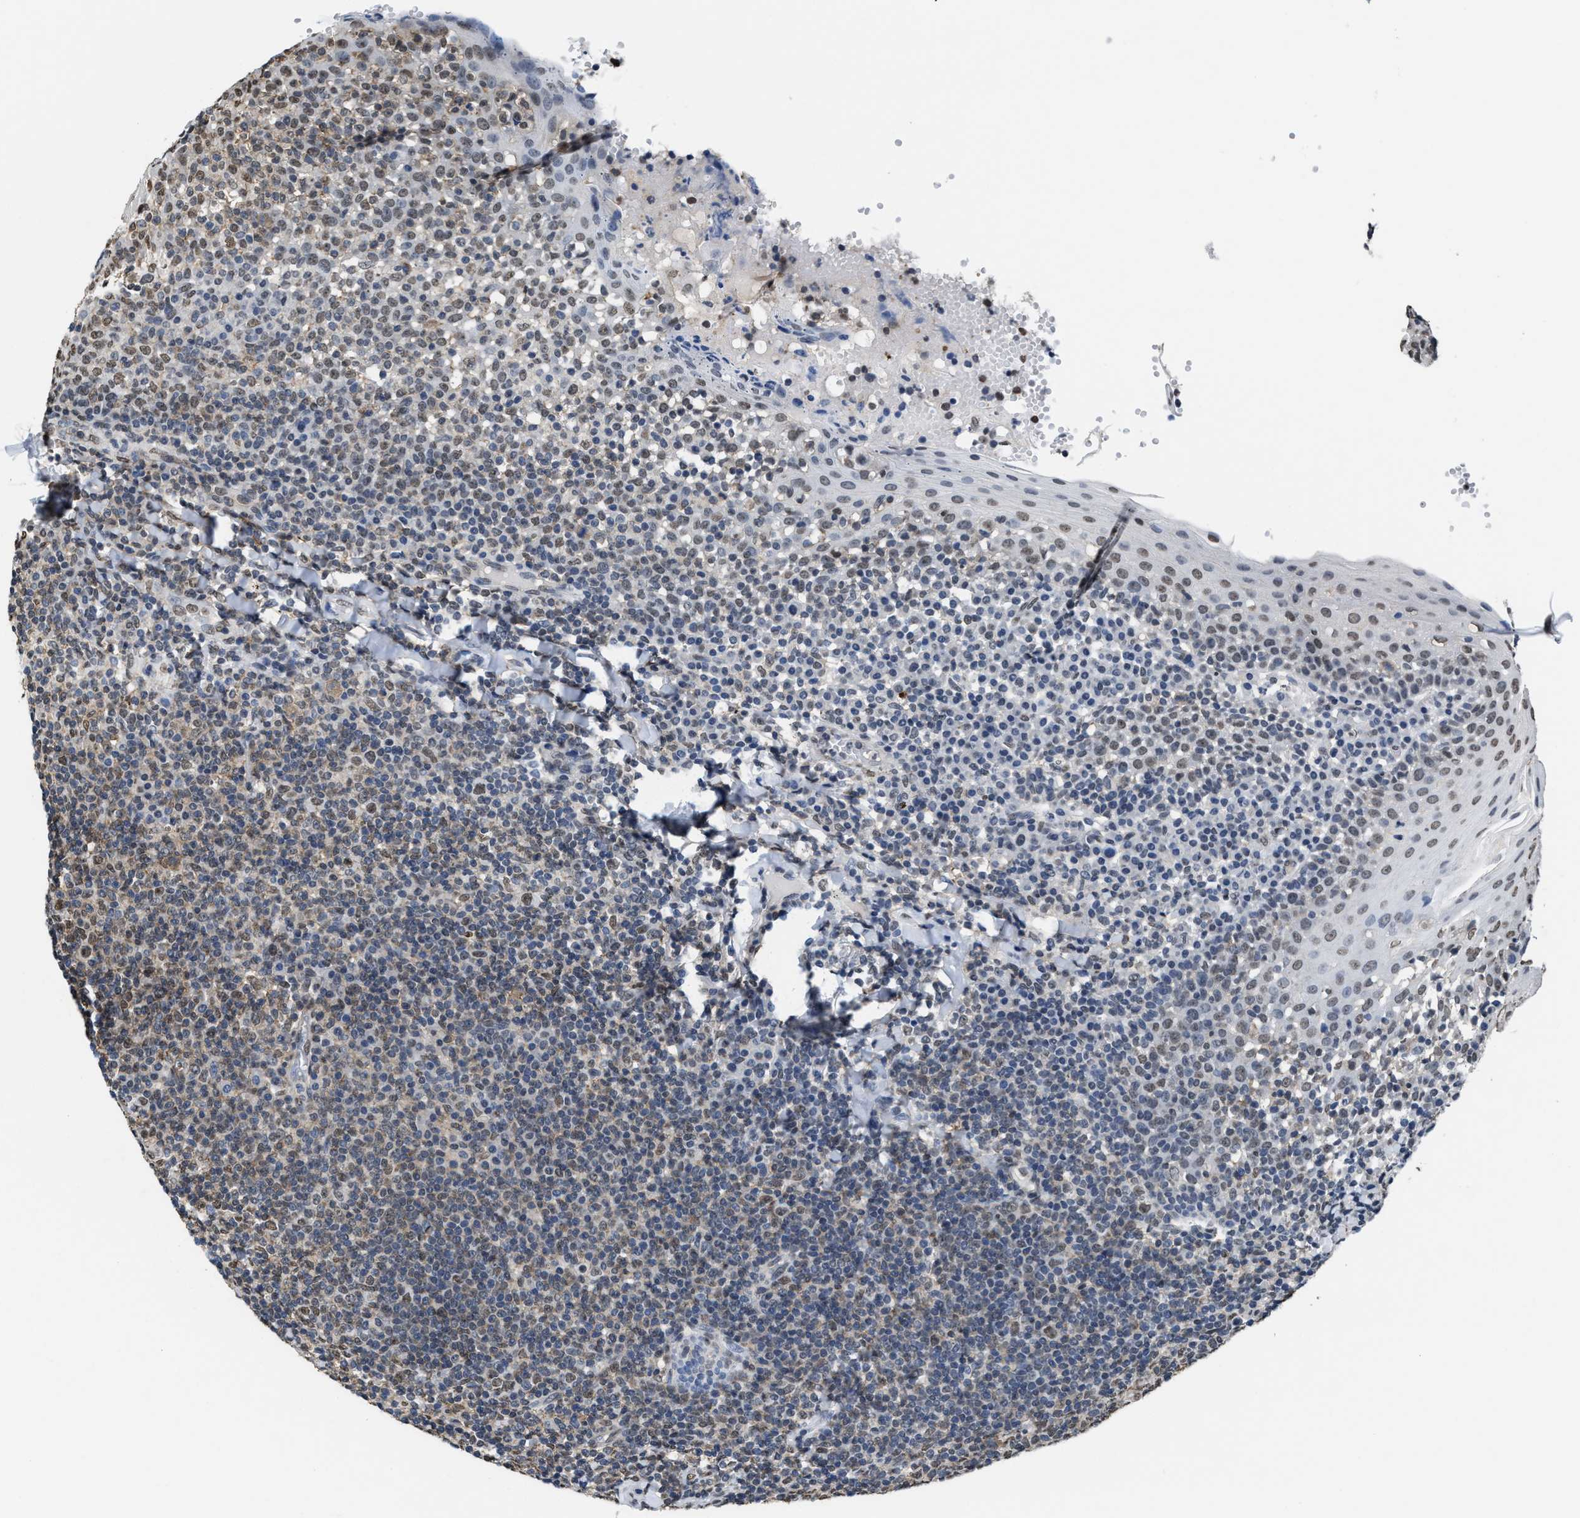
{"staining": {"intensity": "moderate", "quantity": "25%-75%", "location": "nuclear"}, "tissue": "tonsil", "cell_type": "Non-germinal center cells", "image_type": "normal", "snomed": [{"axis": "morphology", "description": "Normal tissue, NOS"}, {"axis": "topography", "description": "Tonsil"}], "caption": "High-power microscopy captured an immunohistochemistry image of unremarkable tonsil, revealing moderate nuclear staining in approximately 25%-75% of non-germinal center cells.", "gene": "SUPT16H", "patient": {"sex": "female", "age": 19}}